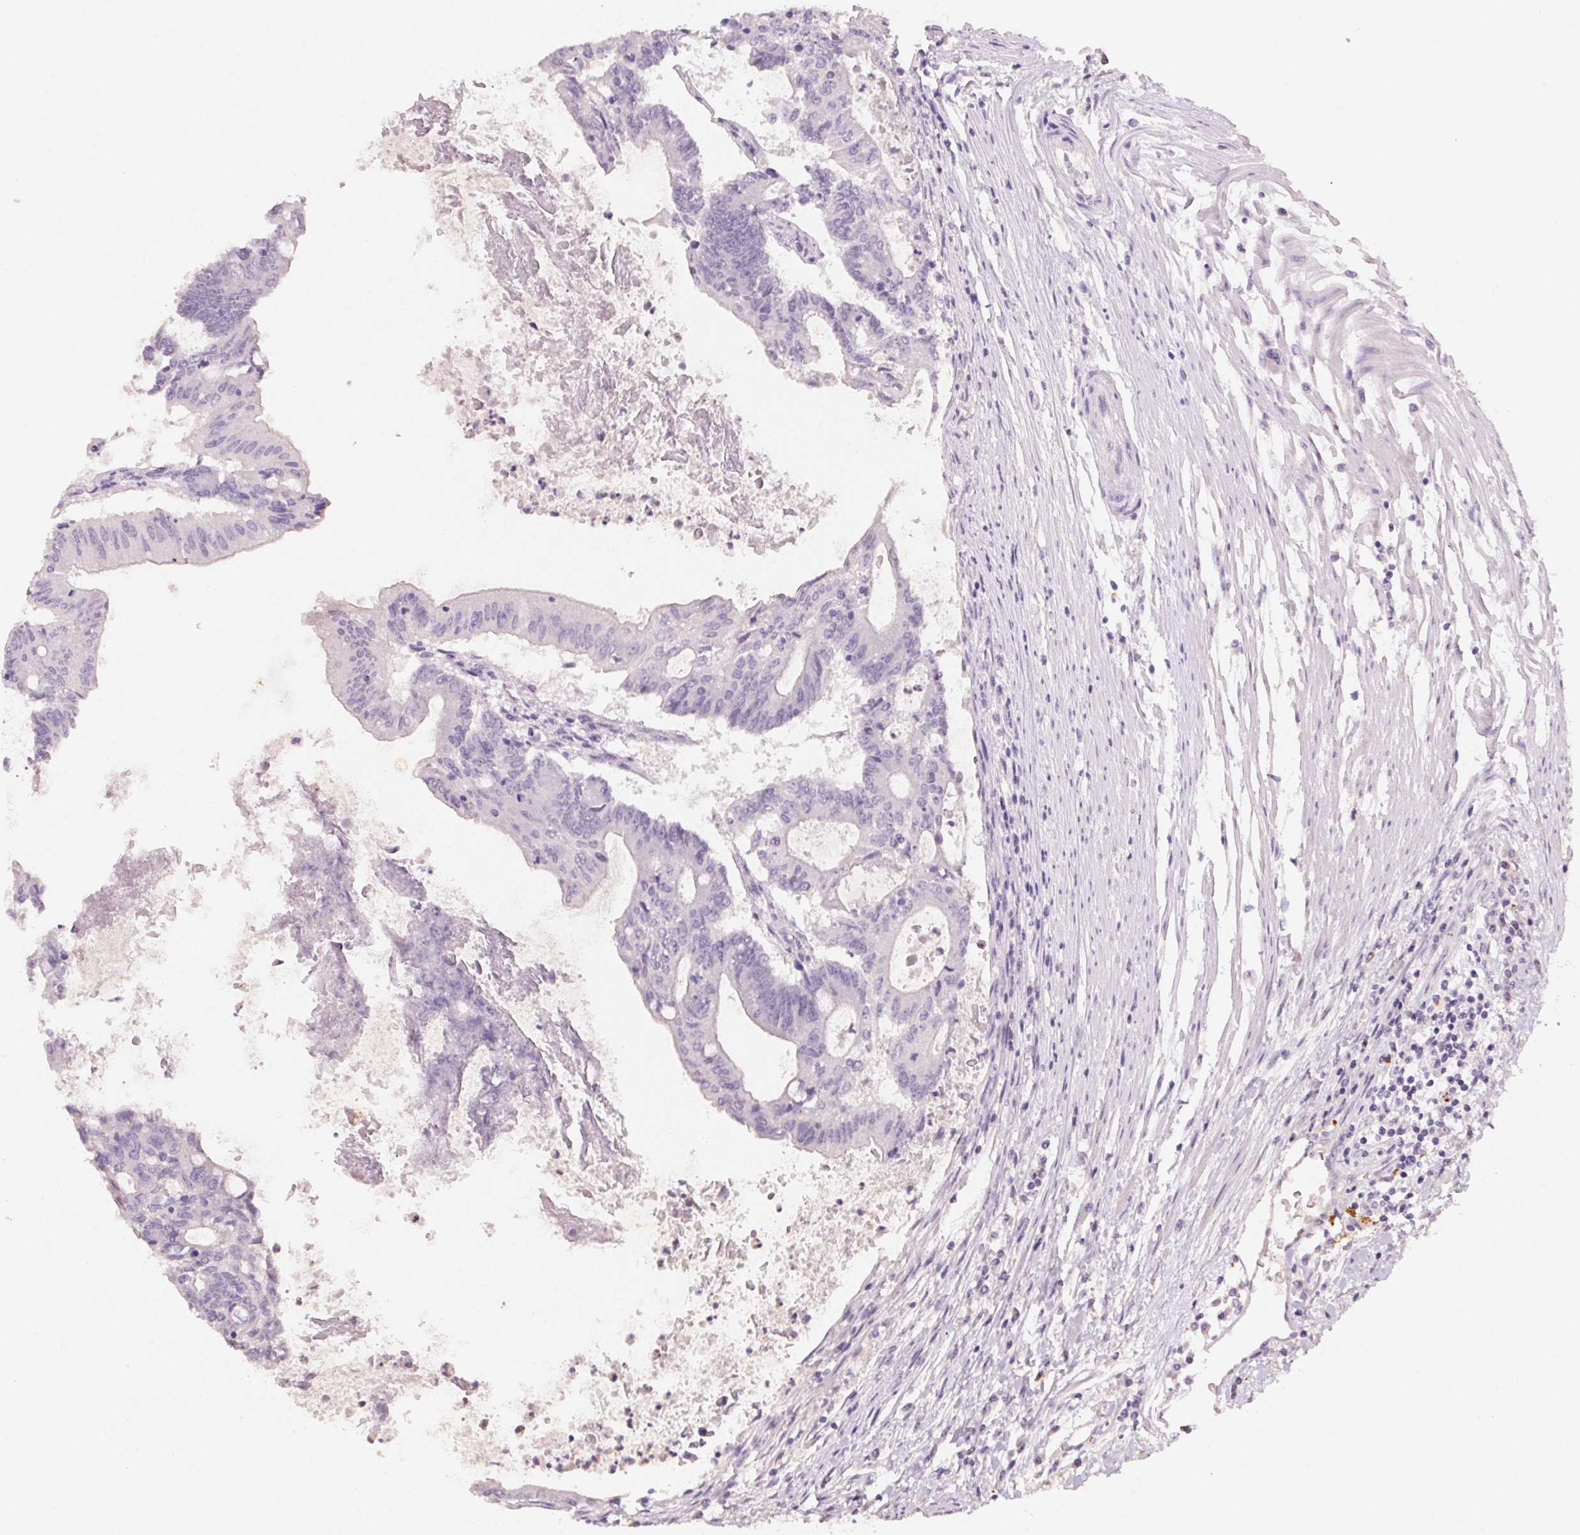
{"staining": {"intensity": "negative", "quantity": "none", "location": "none"}, "tissue": "colorectal cancer", "cell_type": "Tumor cells", "image_type": "cancer", "snomed": [{"axis": "morphology", "description": "Adenocarcinoma, NOS"}, {"axis": "topography", "description": "Colon"}], "caption": "Human adenocarcinoma (colorectal) stained for a protein using IHC displays no staining in tumor cells.", "gene": "CXCL5", "patient": {"sex": "female", "age": 70}}